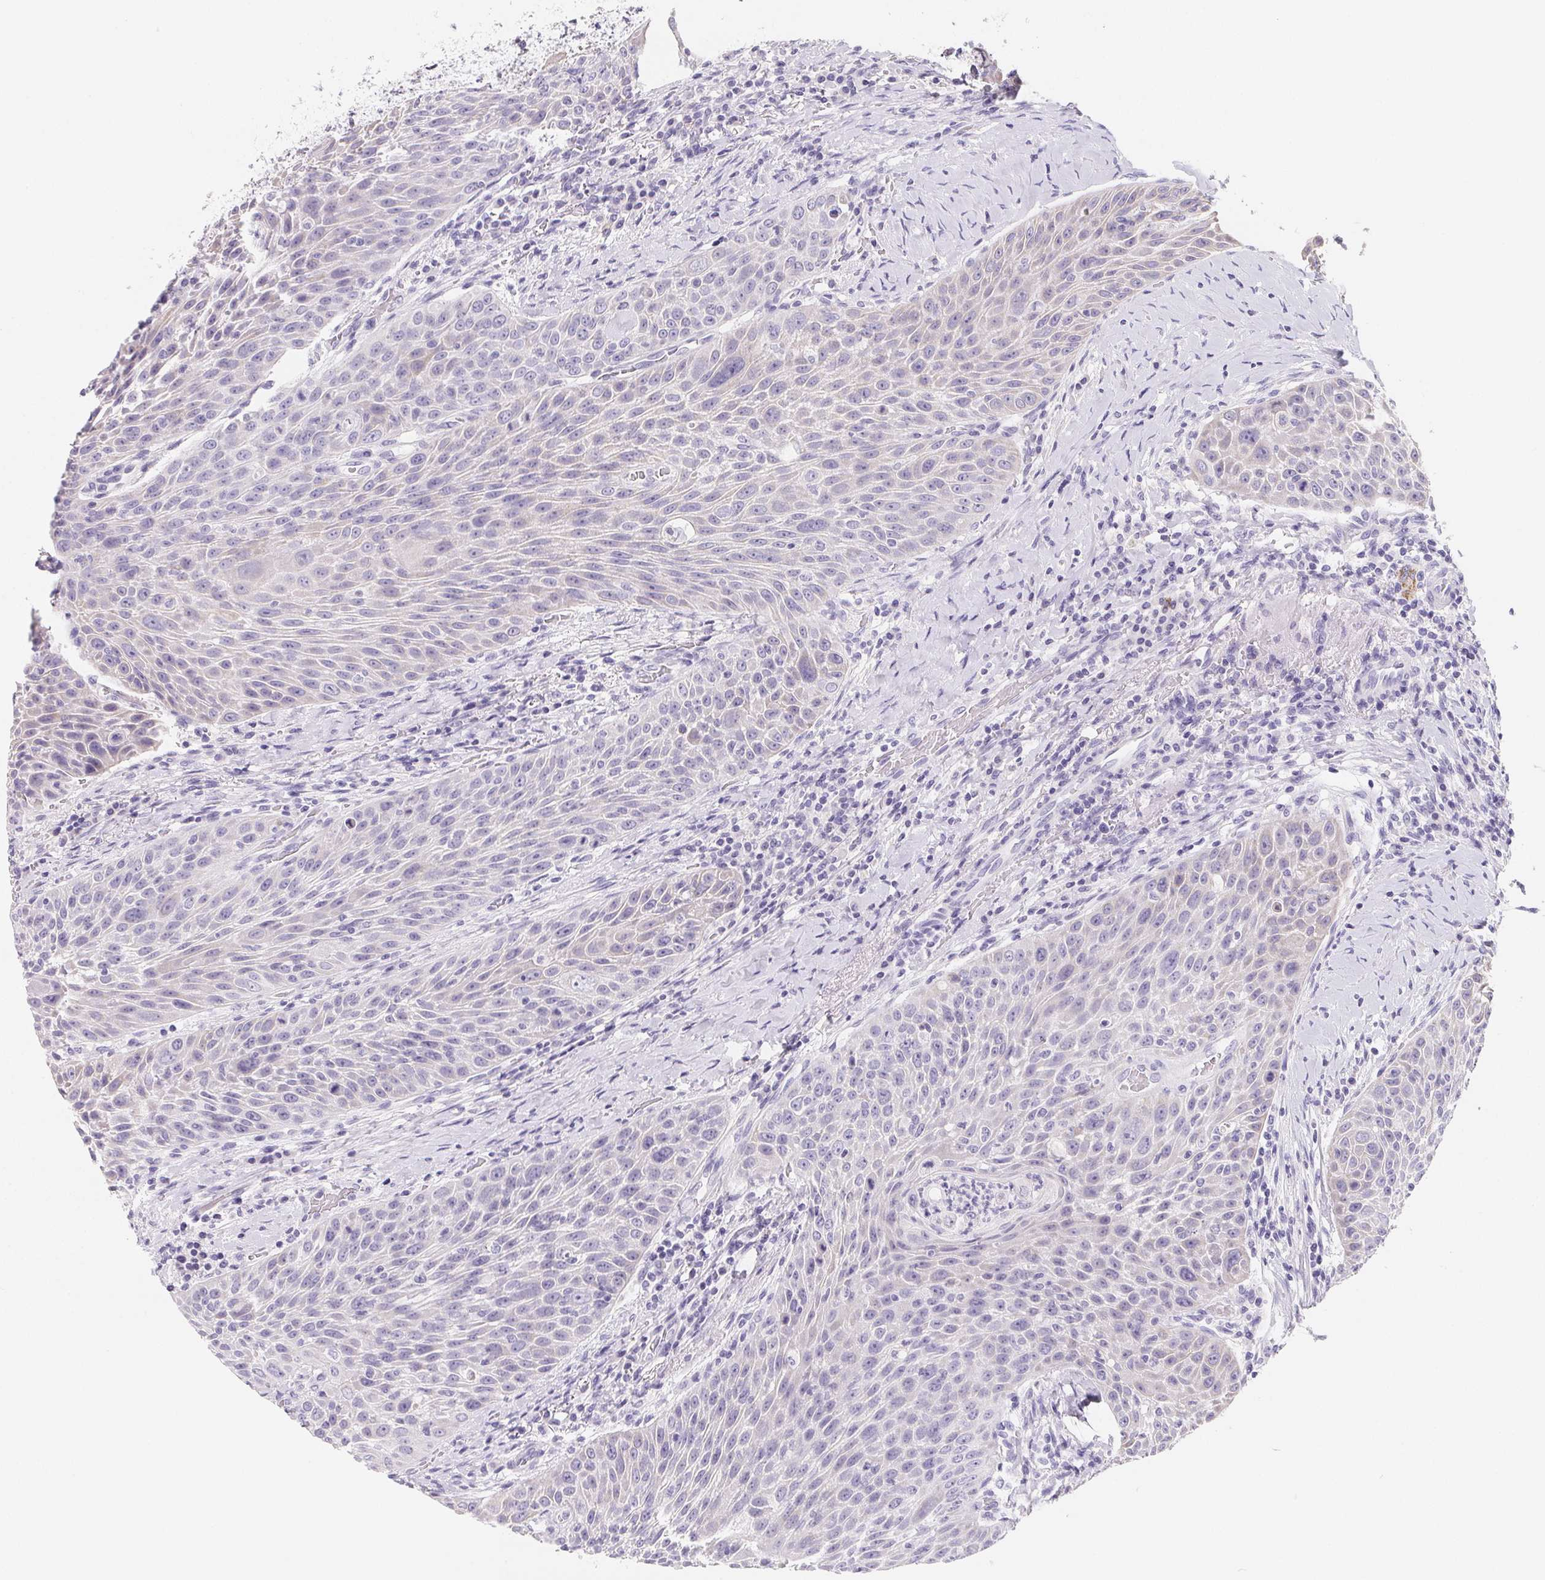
{"staining": {"intensity": "negative", "quantity": "none", "location": "none"}, "tissue": "head and neck cancer", "cell_type": "Tumor cells", "image_type": "cancer", "snomed": [{"axis": "morphology", "description": "Squamous cell carcinoma, NOS"}, {"axis": "topography", "description": "Head-Neck"}], "caption": "DAB immunohistochemical staining of head and neck squamous cell carcinoma reveals no significant expression in tumor cells.", "gene": "FDX1", "patient": {"sex": "male", "age": 69}}